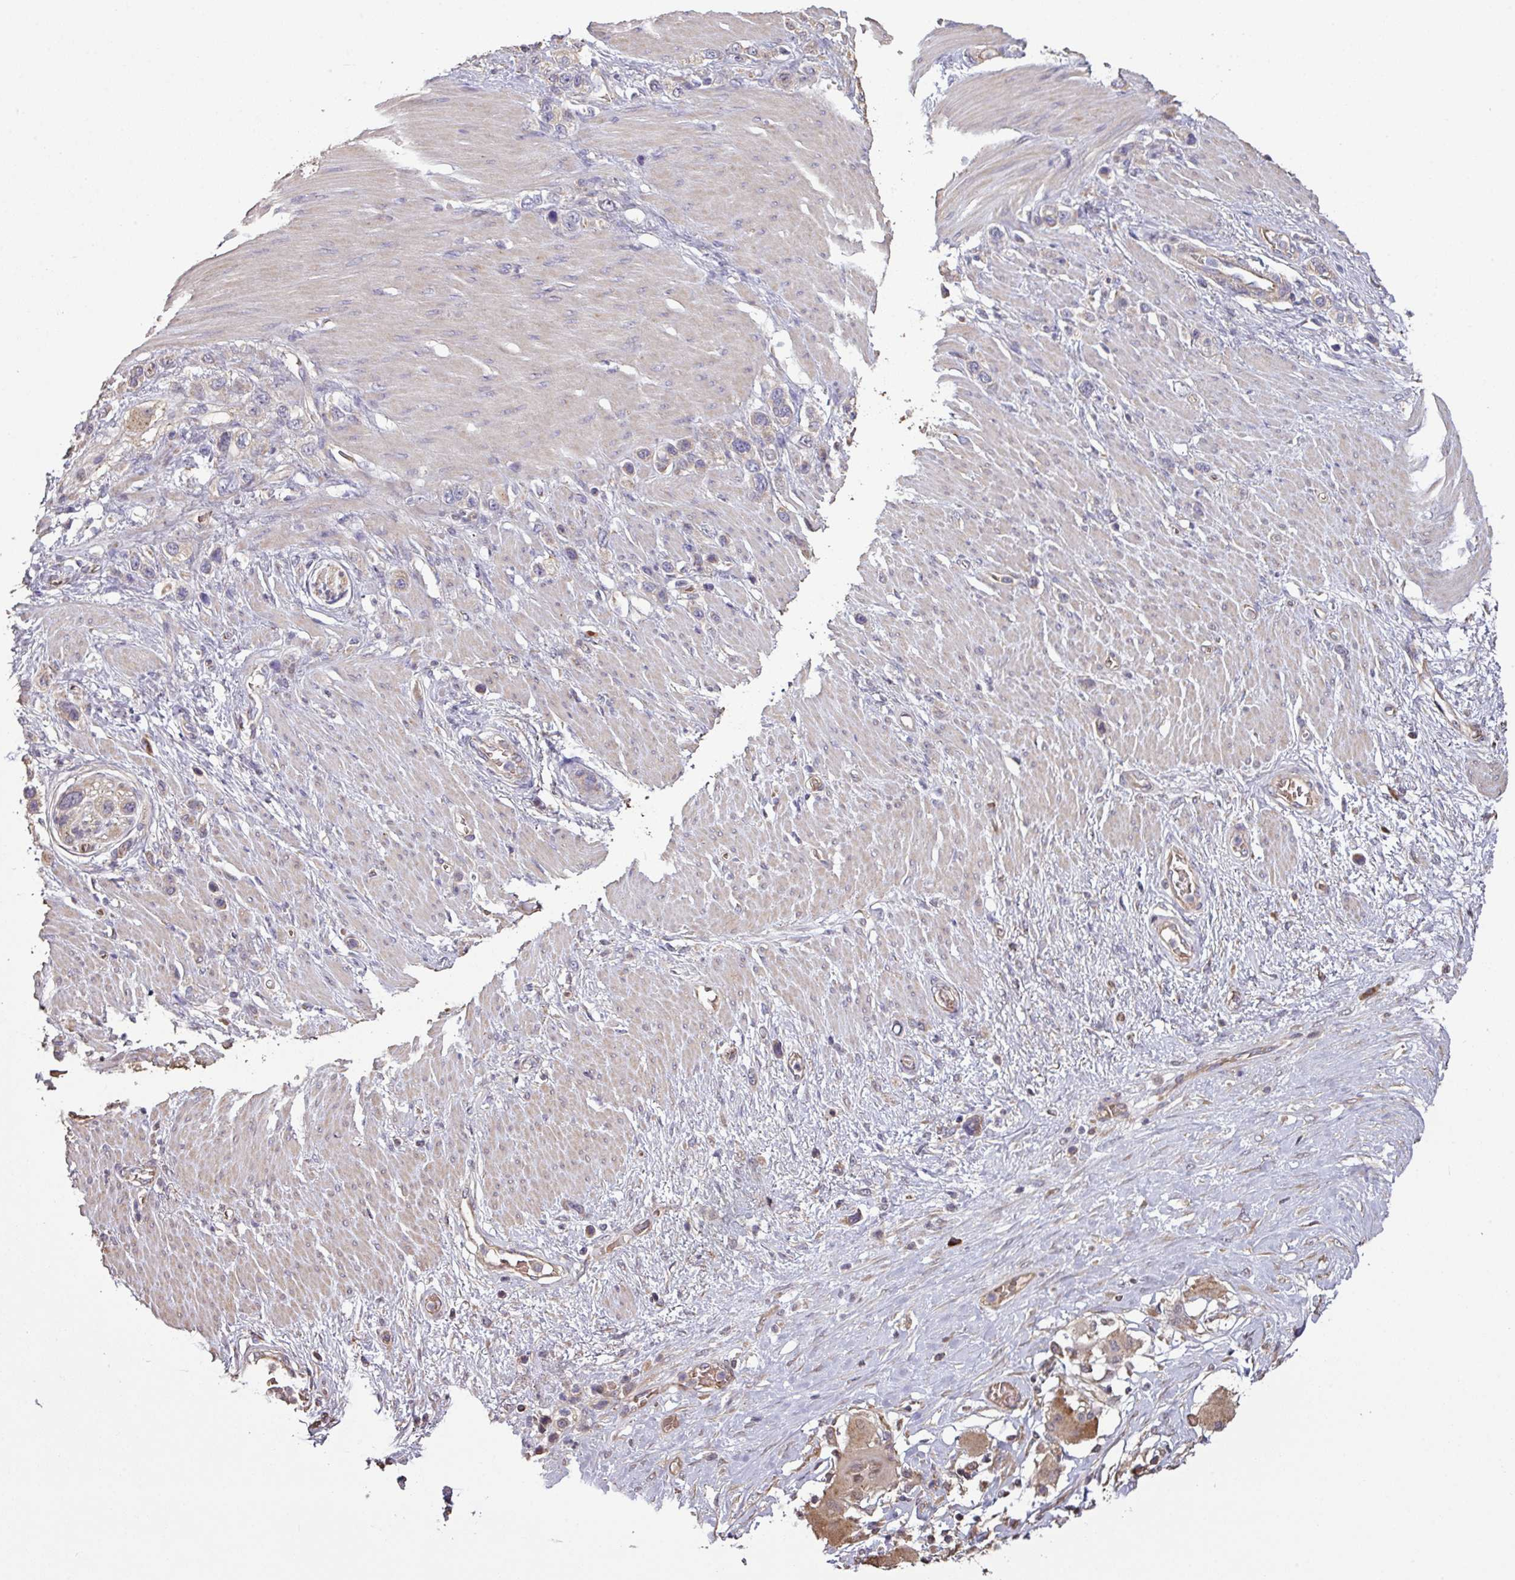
{"staining": {"intensity": "weak", "quantity": "25%-75%", "location": "cytoplasmic/membranous"}, "tissue": "stomach cancer", "cell_type": "Tumor cells", "image_type": "cancer", "snomed": [{"axis": "morphology", "description": "Adenocarcinoma, NOS"}, {"axis": "morphology", "description": "Adenocarcinoma, High grade"}, {"axis": "topography", "description": "Stomach, upper"}, {"axis": "topography", "description": "Stomach, lower"}], "caption": "About 25%-75% of tumor cells in stomach cancer exhibit weak cytoplasmic/membranous protein expression as visualized by brown immunohistochemical staining.", "gene": "NHSL2", "patient": {"sex": "female", "age": 65}}